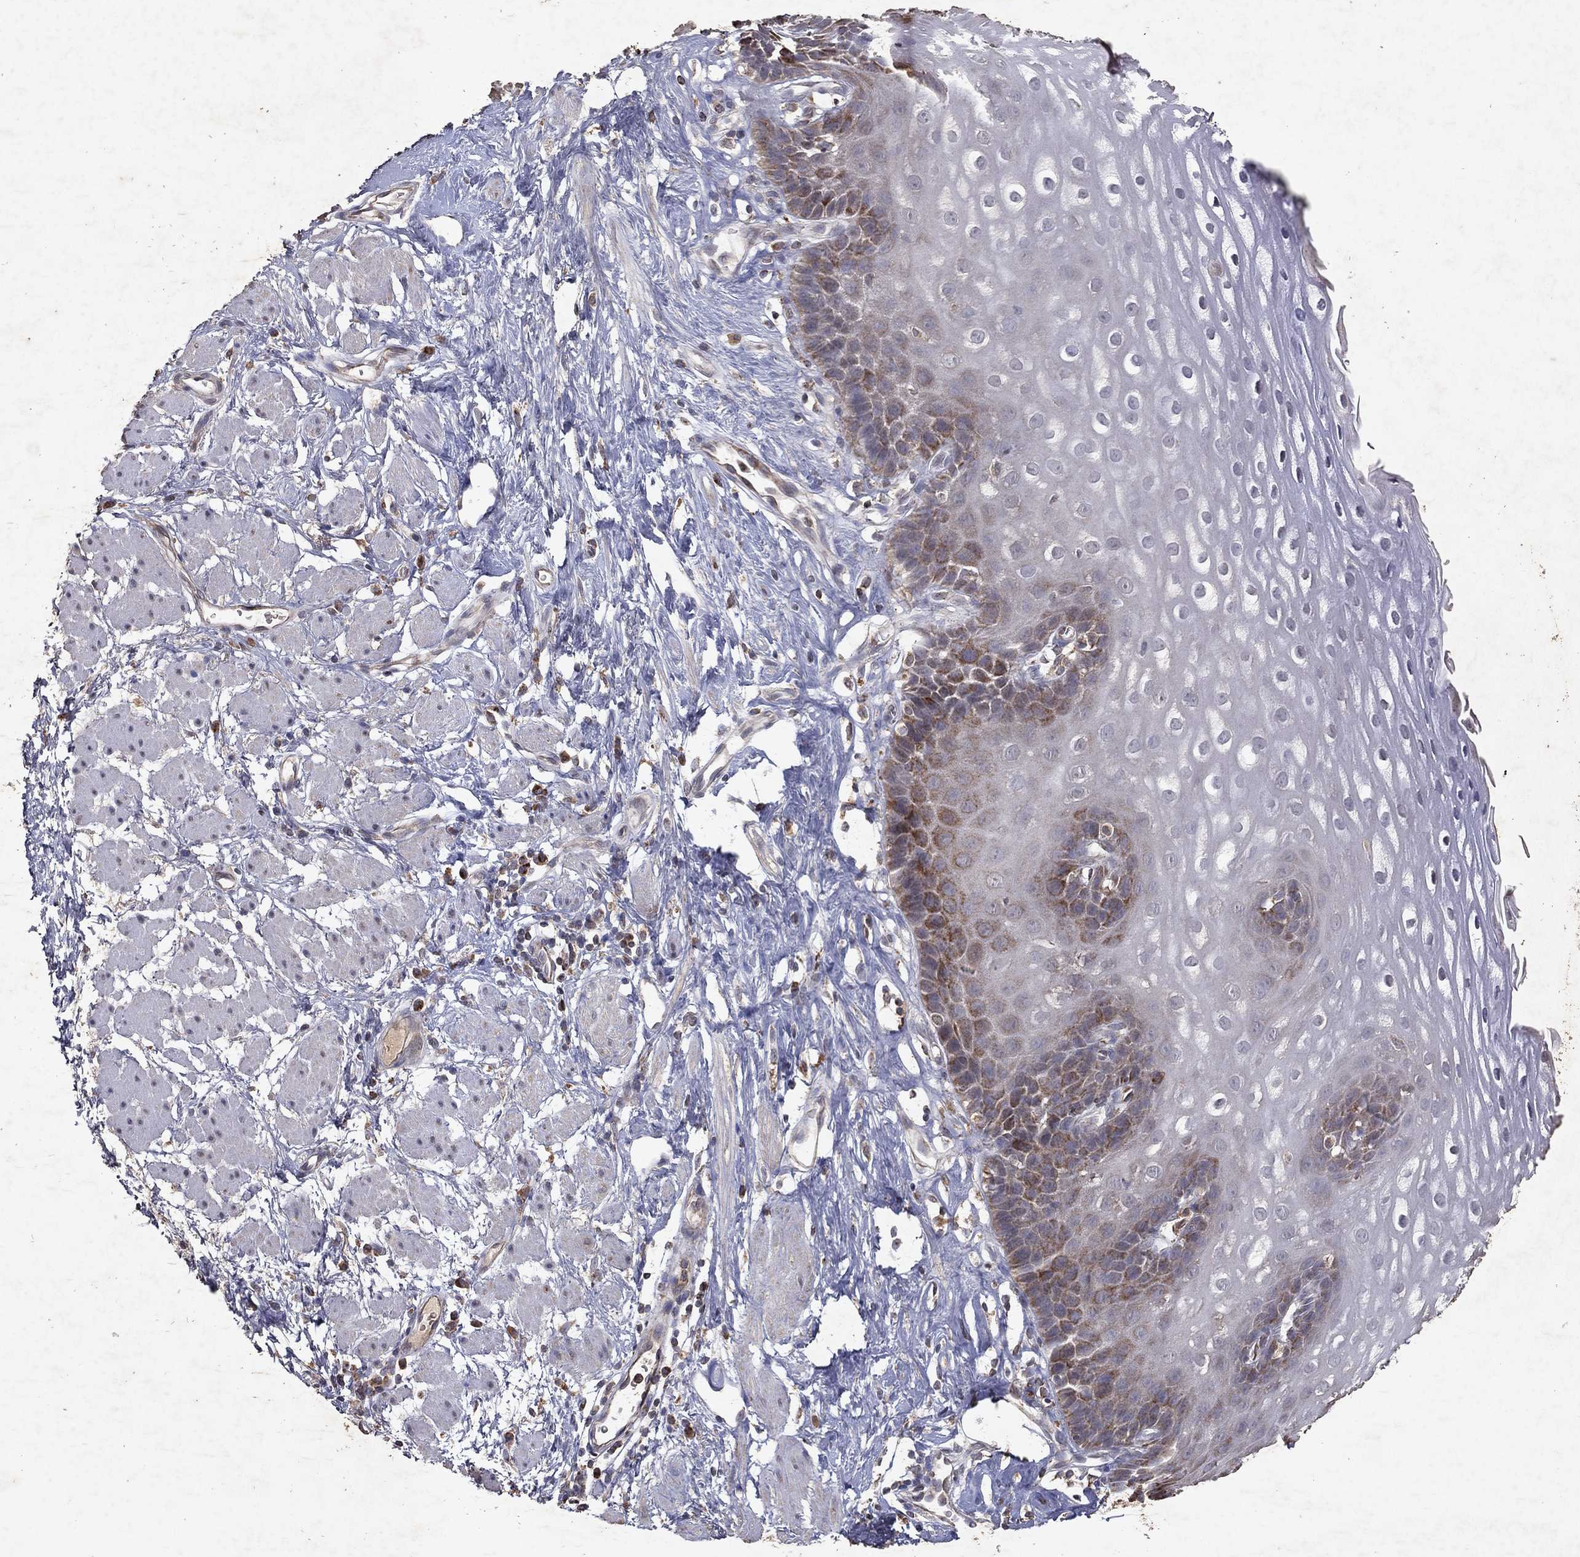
{"staining": {"intensity": "moderate", "quantity": "<25%", "location": "cytoplasmic/membranous"}, "tissue": "esophagus", "cell_type": "Squamous epithelial cells", "image_type": "normal", "snomed": [{"axis": "morphology", "description": "Normal tissue, NOS"}, {"axis": "topography", "description": "Esophagus"}], "caption": "IHC image of normal esophagus stained for a protein (brown), which shows low levels of moderate cytoplasmic/membranous expression in about <25% of squamous epithelial cells.", "gene": "PYROXD2", "patient": {"sex": "male", "age": 64}}